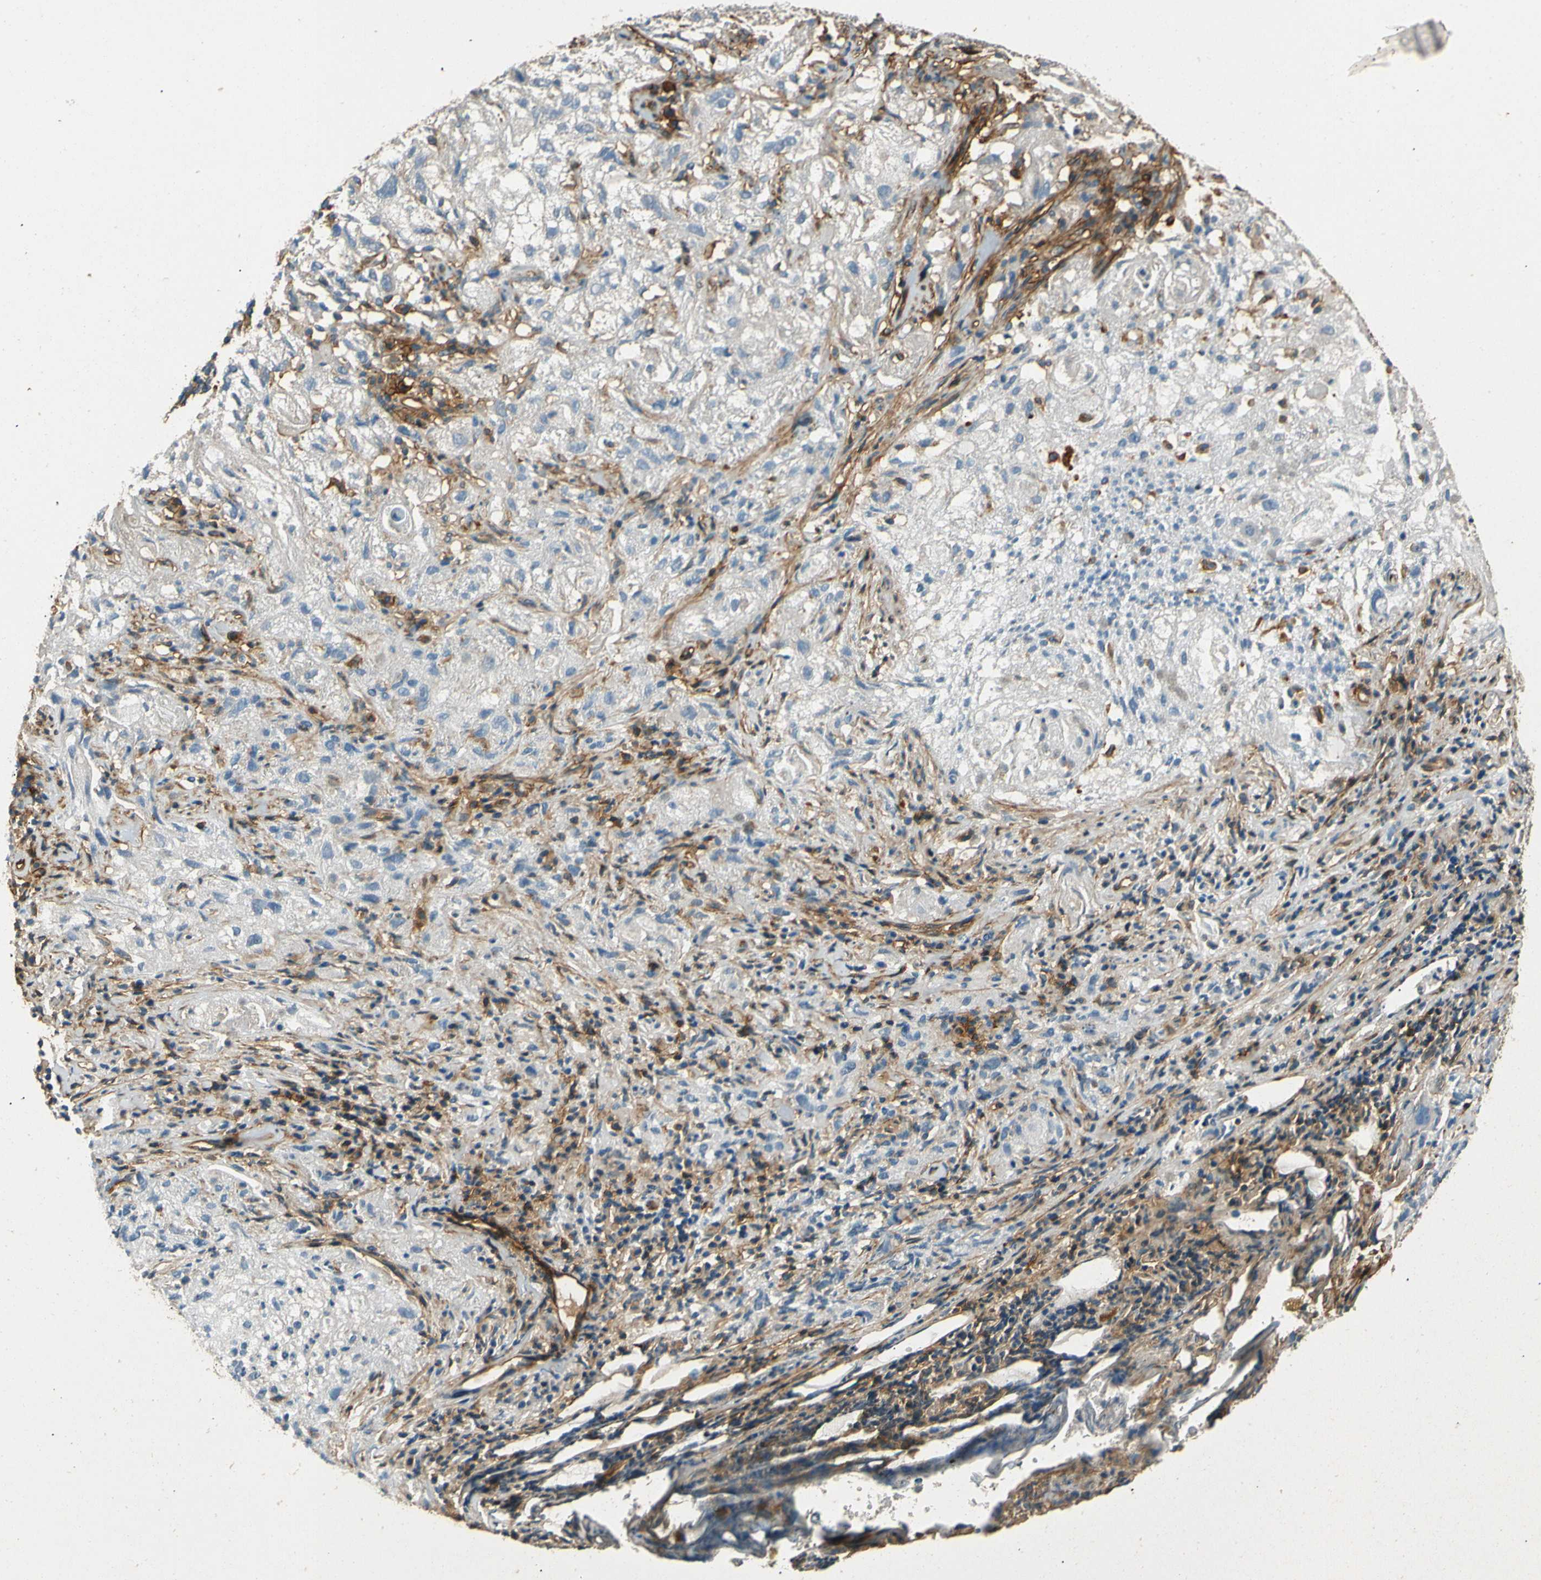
{"staining": {"intensity": "negative", "quantity": "none", "location": "none"}, "tissue": "lung cancer", "cell_type": "Tumor cells", "image_type": "cancer", "snomed": [{"axis": "morphology", "description": "Inflammation, NOS"}, {"axis": "morphology", "description": "Squamous cell carcinoma, NOS"}, {"axis": "topography", "description": "Lymph node"}, {"axis": "topography", "description": "Soft tissue"}, {"axis": "topography", "description": "Lung"}], "caption": "IHC photomicrograph of lung cancer (squamous cell carcinoma) stained for a protein (brown), which exhibits no staining in tumor cells. (DAB immunohistochemistry (IHC), high magnification).", "gene": "ENTPD1", "patient": {"sex": "male", "age": 66}}